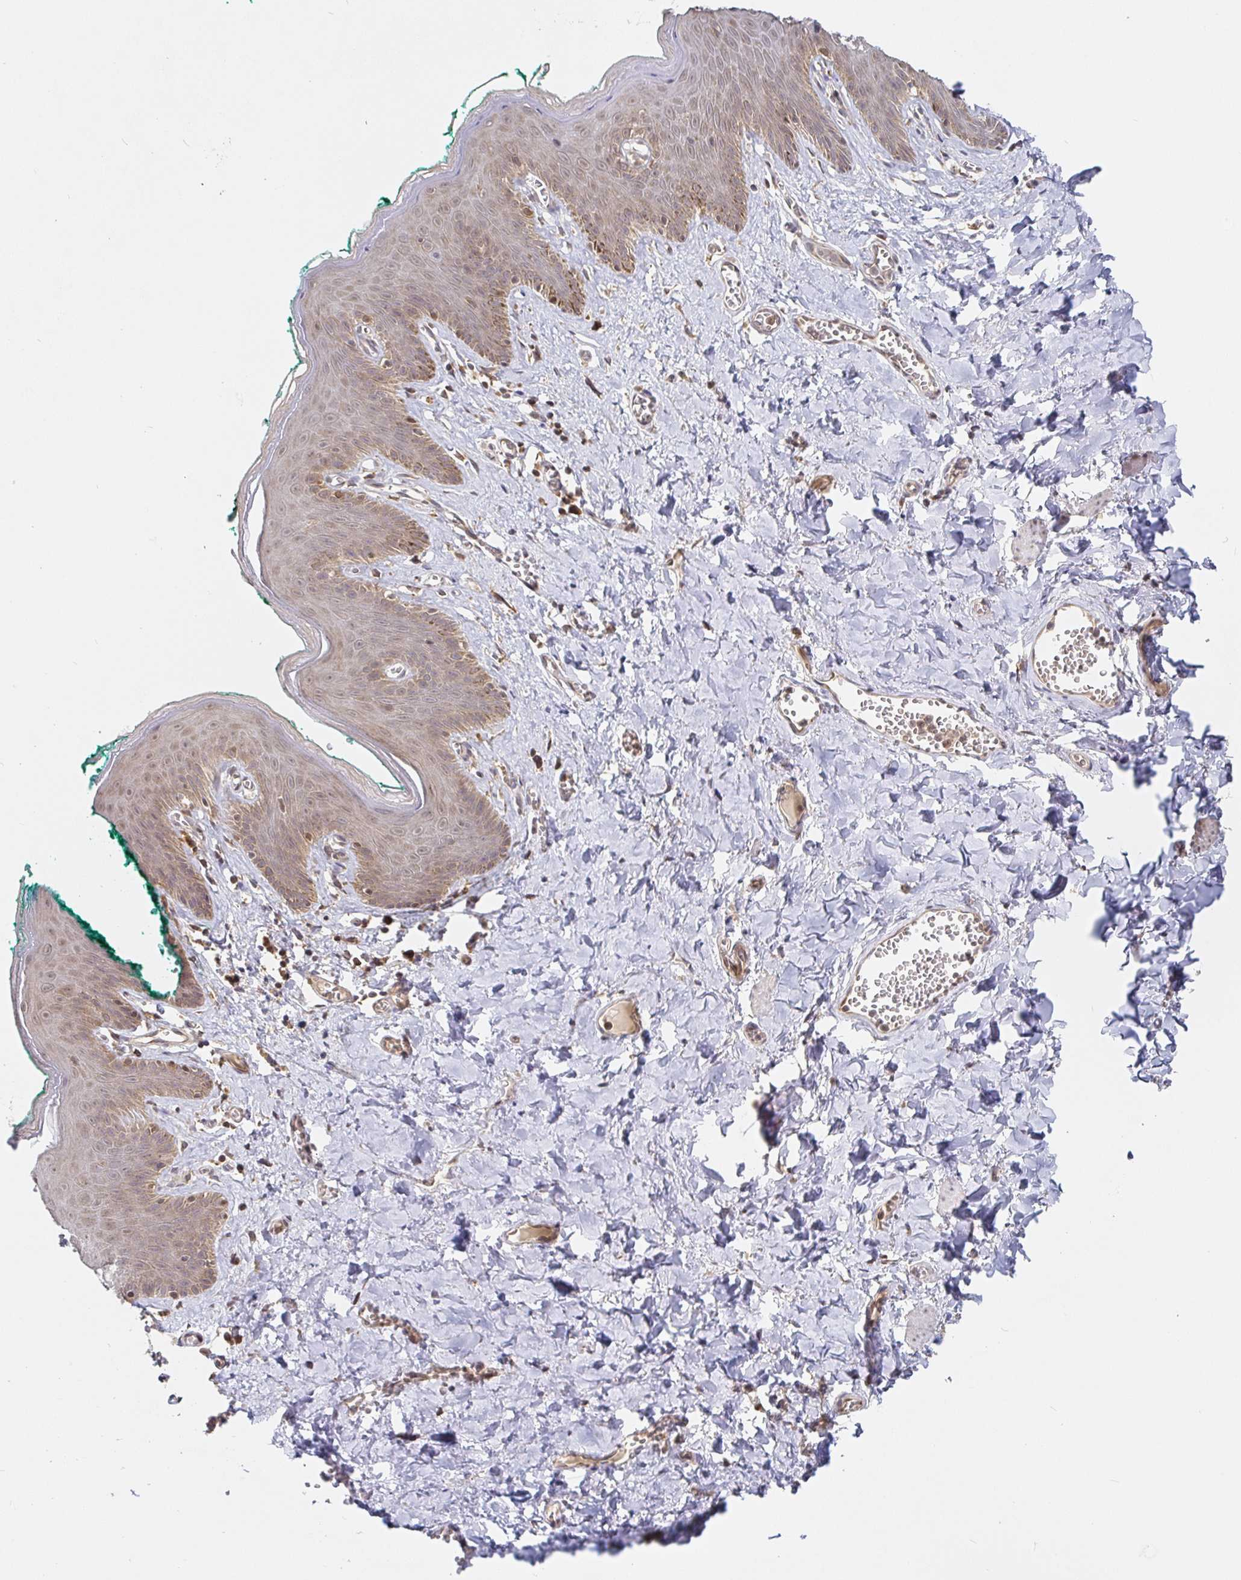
{"staining": {"intensity": "moderate", "quantity": "25%-75%", "location": "cytoplasmic/membranous,nuclear"}, "tissue": "skin", "cell_type": "Epidermal cells", "image_type": "normal", "snomed": [{"axis": "morphology", "description": "Normal tissue, NOS"}, {"axis": "topography", "description": "Vulva"}, {"axis": "topography", "description": "Peripheral nerve tissue"}], "caption": "There is medium levels of moderate cytoplasmic/membranous,nuclear expression in epidermal cells of unremarkable skin, as demonstrated by immunohistochemical staining (brown color).", "gene": "ALG1L2", "patient": {"sex": "female", "age": 66}}